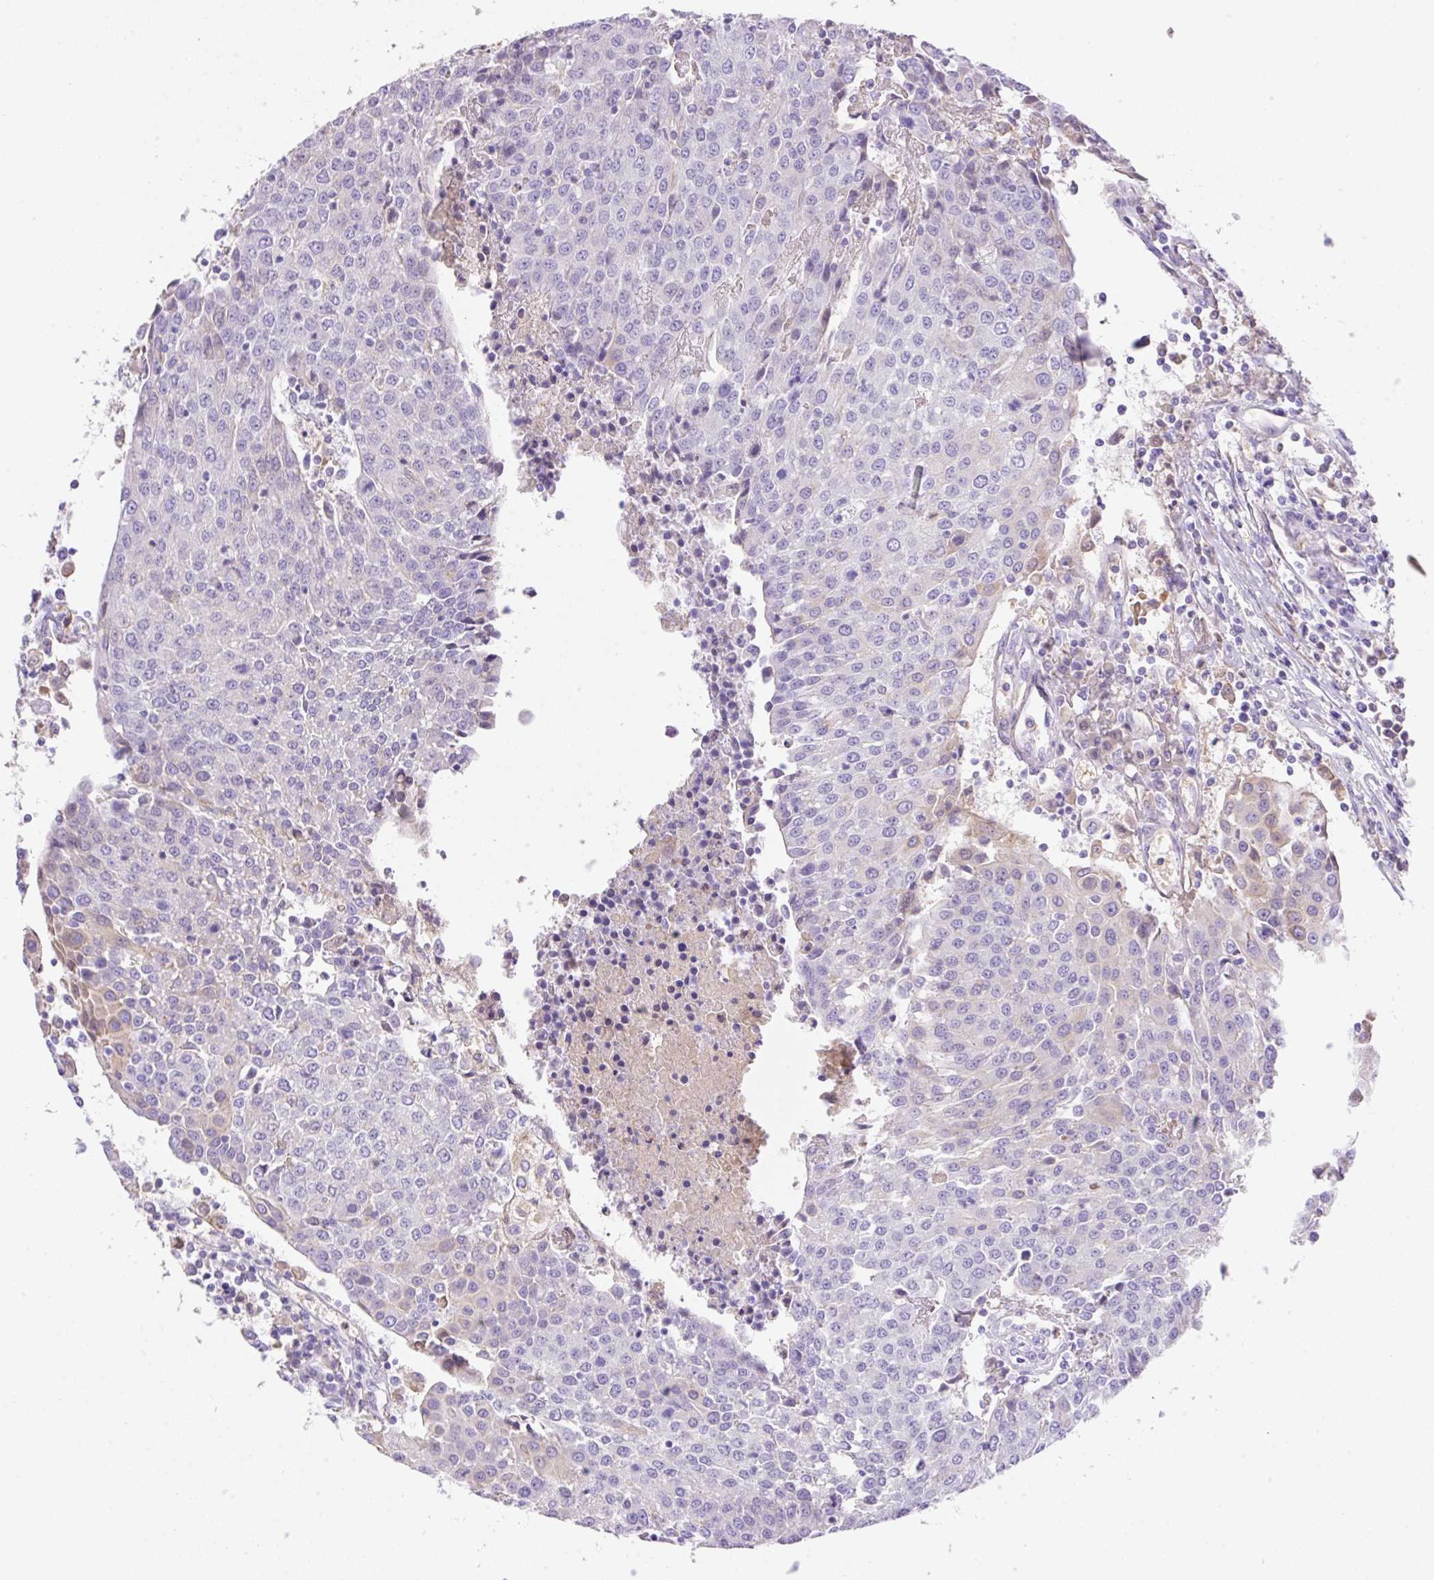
{"staining": {"intensity": "negative", "quantity": "none", "location": "none"}, "tissue": "urothelial cancer", "cell_type": "Tumor cells", "image_type": "cancer", "snomed": [{"axis": "morphology", "description": "Urothelial carcinoma, High grade"}, {"axis": "topography", "description": "Urinary bladder"}], "caption": "IHC image of human high-grade urothelial carcinoma stained for a protein (brown), which demonstrates no positivity in tumor cells.", "gene": "TDRD15", "patient": {"sex": "female", "age": 85}}